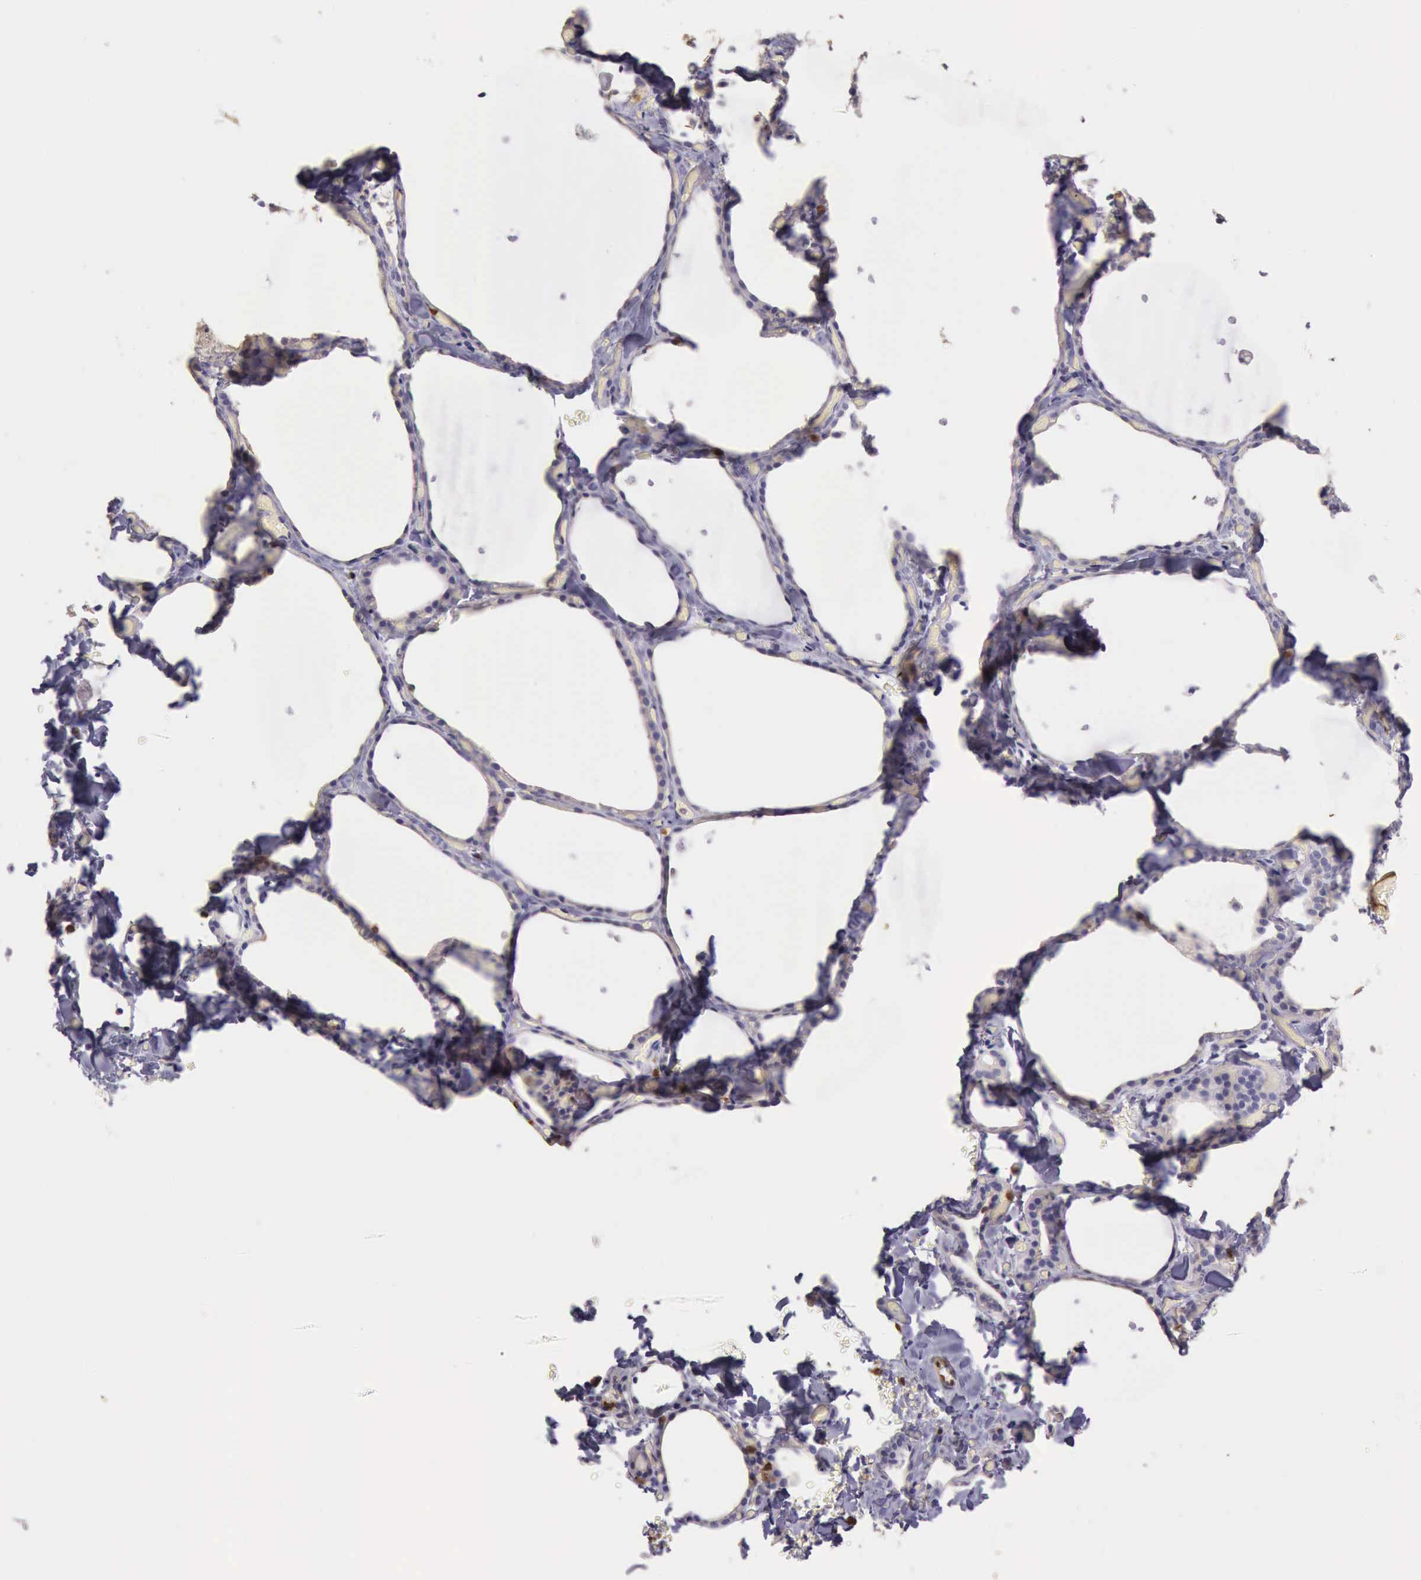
{"staining": {"intensity": "negative", "quantity": "none", "location": "none"}, "tissue": "thyroid gland", "cell_type": "Glandular cells", "image_type": "normal", "snomed": [{"axis": "morphology", "description": "Normal tissue, NOS"}, {"axis": "topography", "description": "Thyroid gland"}], "caption": "Immunohistochemistry of unremarkable human thyroid gland demonstrates no staining in glandular cells.", "gene": "ARHGAP4", "patient": {"sex": "male", "age": 34}}